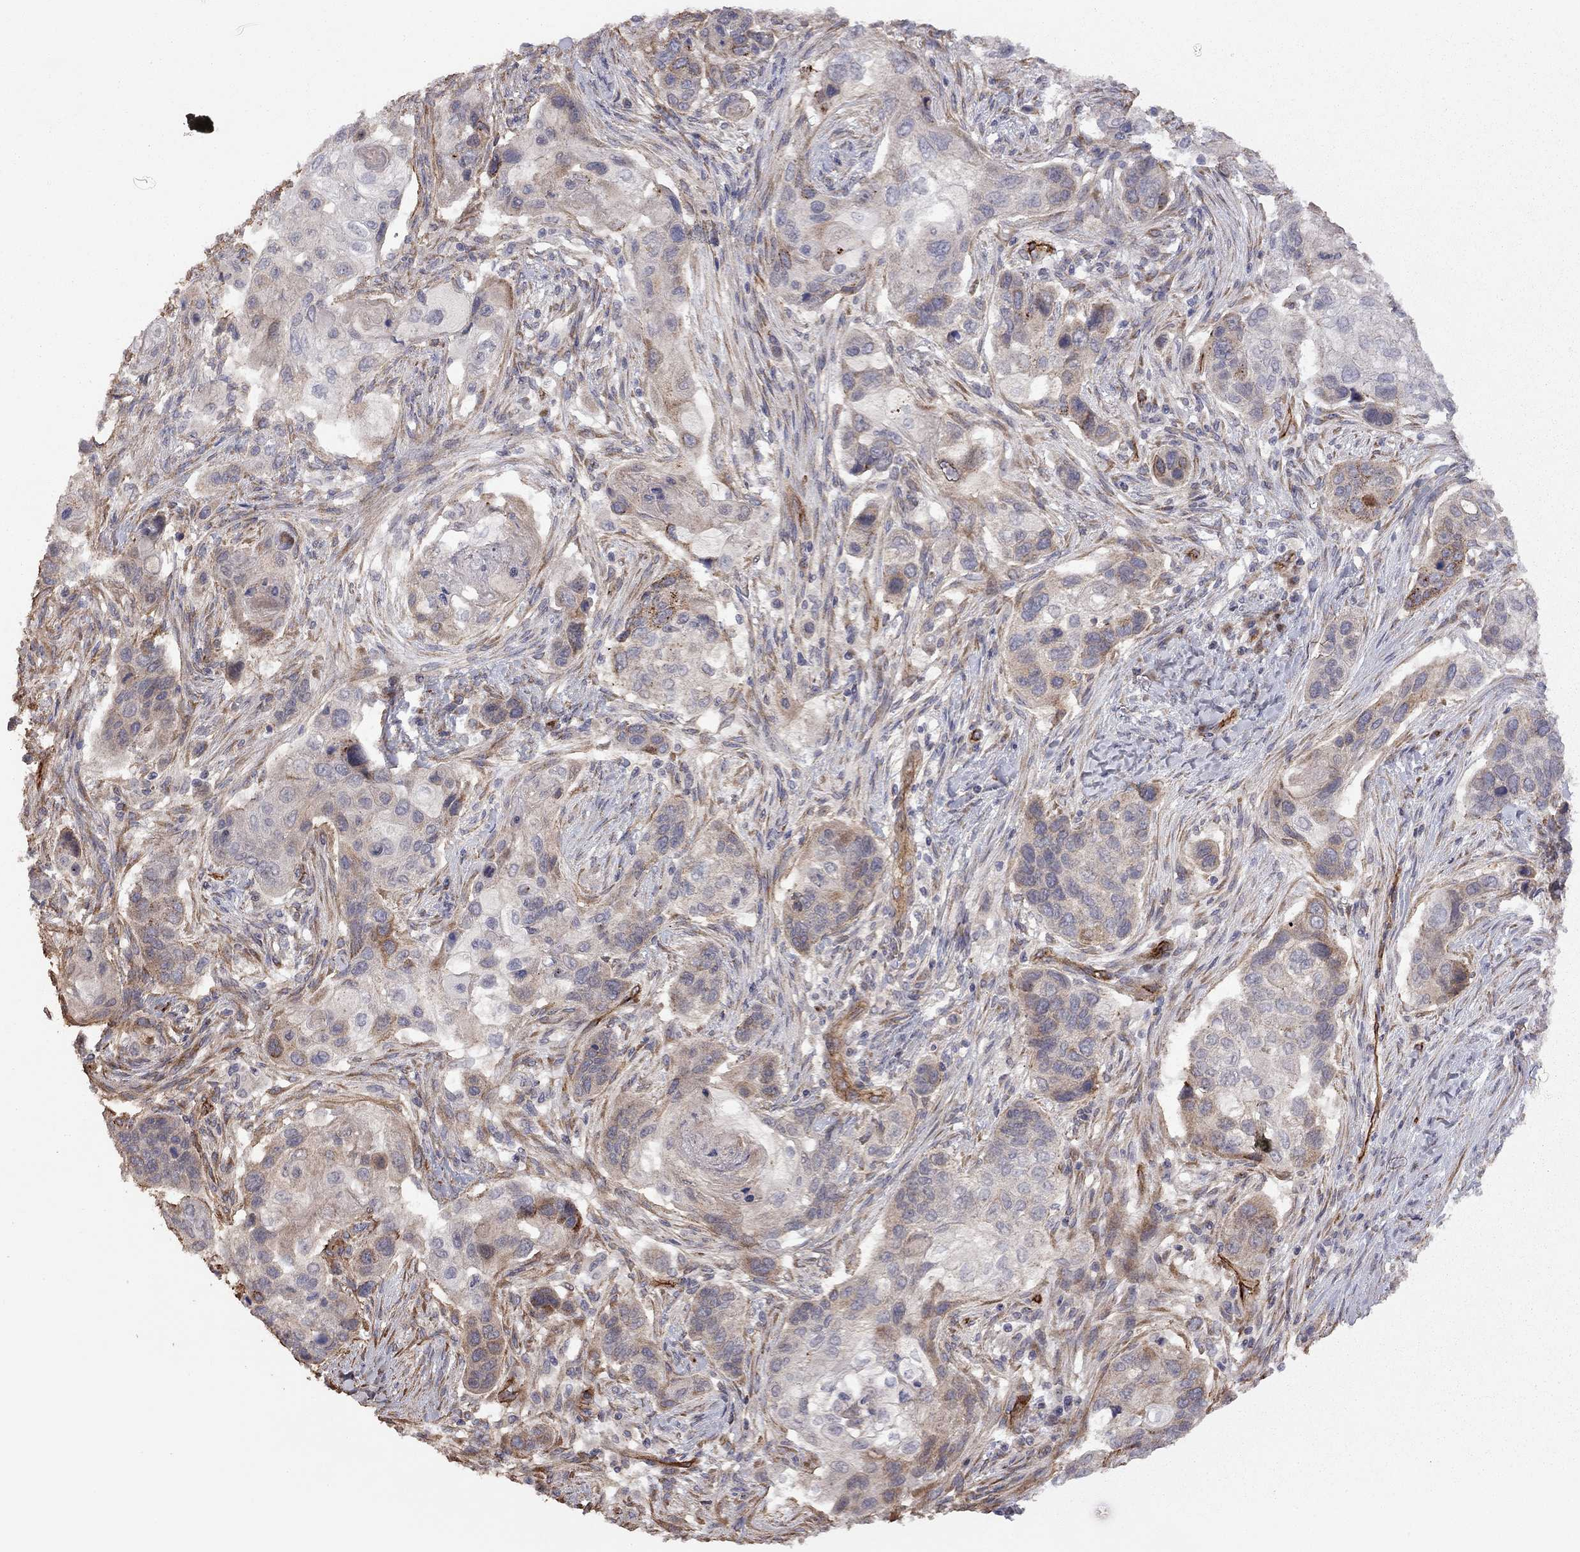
{"staining": {"intensity": "moderate", "quantity": "25%-75%", "location": "cytoplasmic/membranous"}, "tissue": "lung cancer", "cell_type": "Tumor cells", "image_type": "cancer", "snomed": [{"axis": "morphology", "description": "Normal tissue, NOS"}, {"axis": "morphology", "description": "Squamous cell carcinoma, NOS"}, {"axis": "topography", "description": "Bronchus"}, {"axis": "topography", "description": "Lung"}], "caption": "An image of squamous cell carcinoma (lung) stained for a protein reveals moderate cytoplasmic/membranous brown staining in tumor cells.", "gene": "EXOC3L2", "patient": {"sex": "male", "age": 69}}